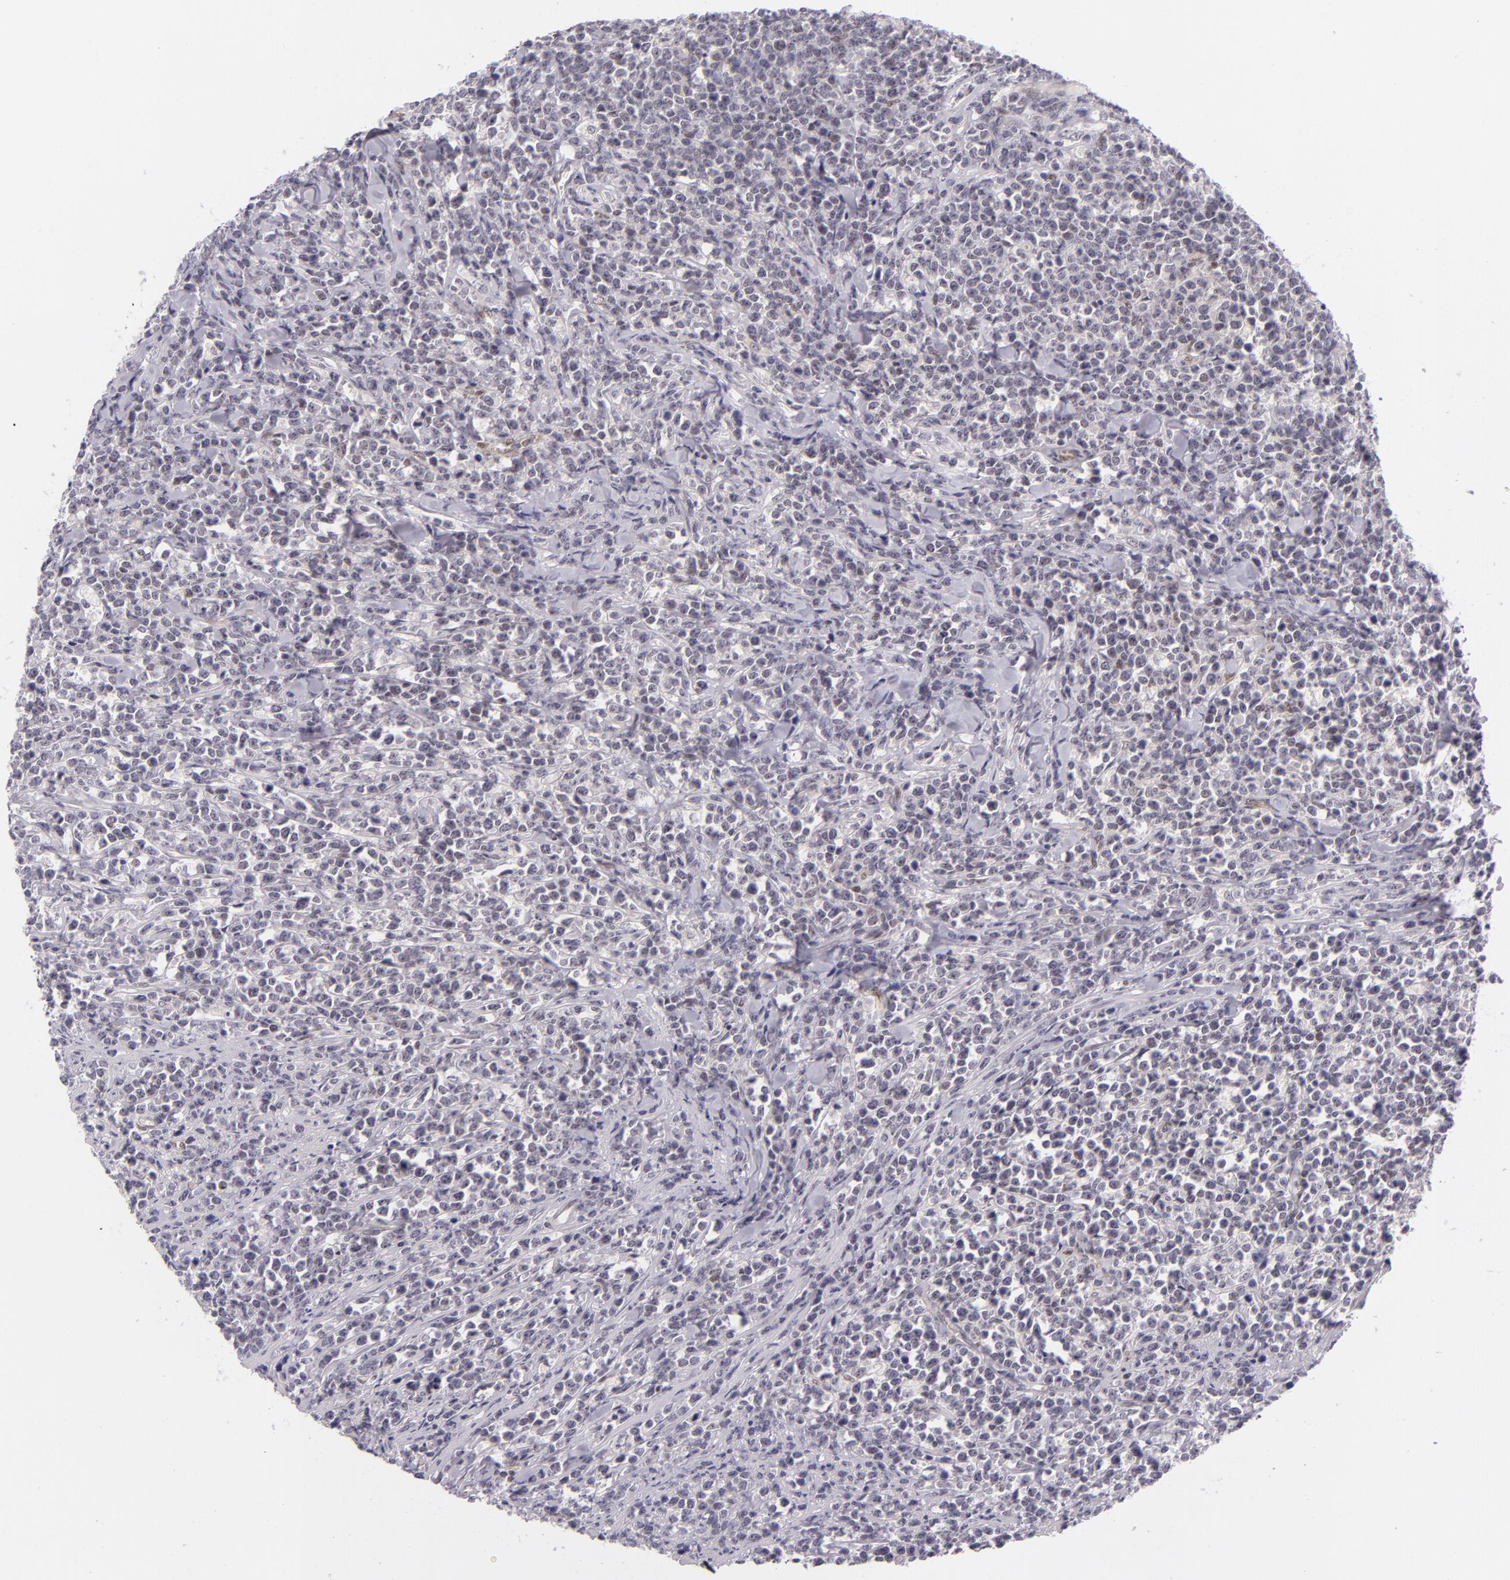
{"staining": {"intensity": "negative", "quantity": "none", "location": "none"}, "tissue": "lymphoma", "cell_type": "Tumor cells", "image_type": "cancer", "snomed": [{"axis": "morphology", "description": "Malignant lymphoma, non-Hodgkin's type, High grade"}, {"axis": "topography", "description": "Small intestine"}, {"axis": "topography", "description": "Colon"}], "caption": "High magnification brightfield microscopy of lymphoma stained with DAB (brown) and counterstained with hematoxylin (blue): tumor cells show no significant staining.", "gene": "BCL3", "patient": {"sex": "male", "age": 8}}